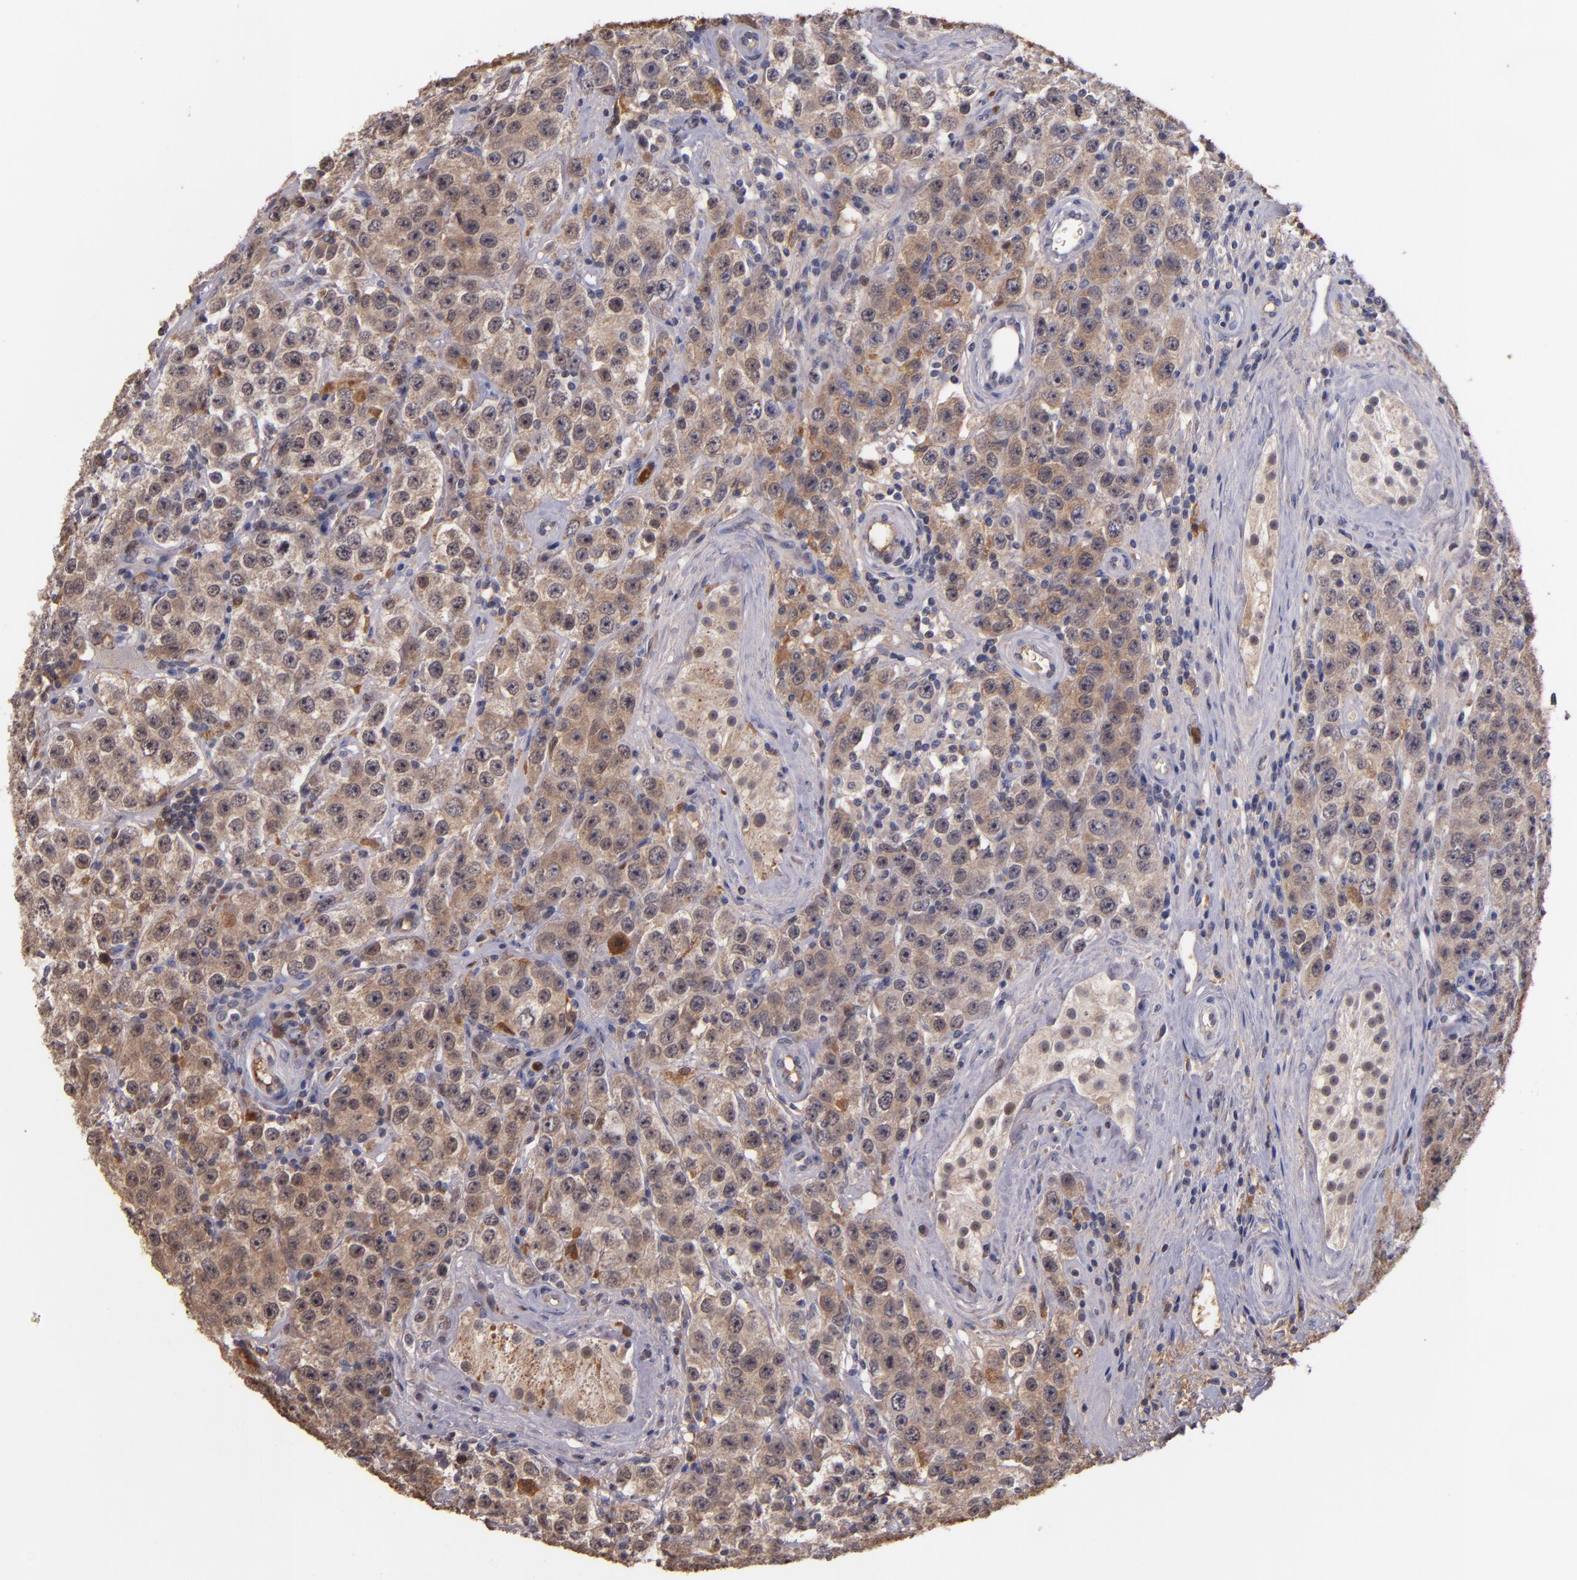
{"staining": {"intensity": "moderate", "quantity": ">75%", "location": "cytoplasmic/membranous"}, "tissue": "testis cancer", "cell_type": "Tumor cells", "image_type": "cancer", "snomed": [{"axis": "morphology", "description": "Seminoma, NOS"}, {"axis": "topography", "description": "Testis"}], "caption": "Approximately >75% of tumor cells in testis cancer (seminoma) display moderate cytoplasmic/membranous protein positivity as visualized by brown immunohistochemical staining.", "gene": "PTS", "patient": {"sex": "male", "age": 52}}